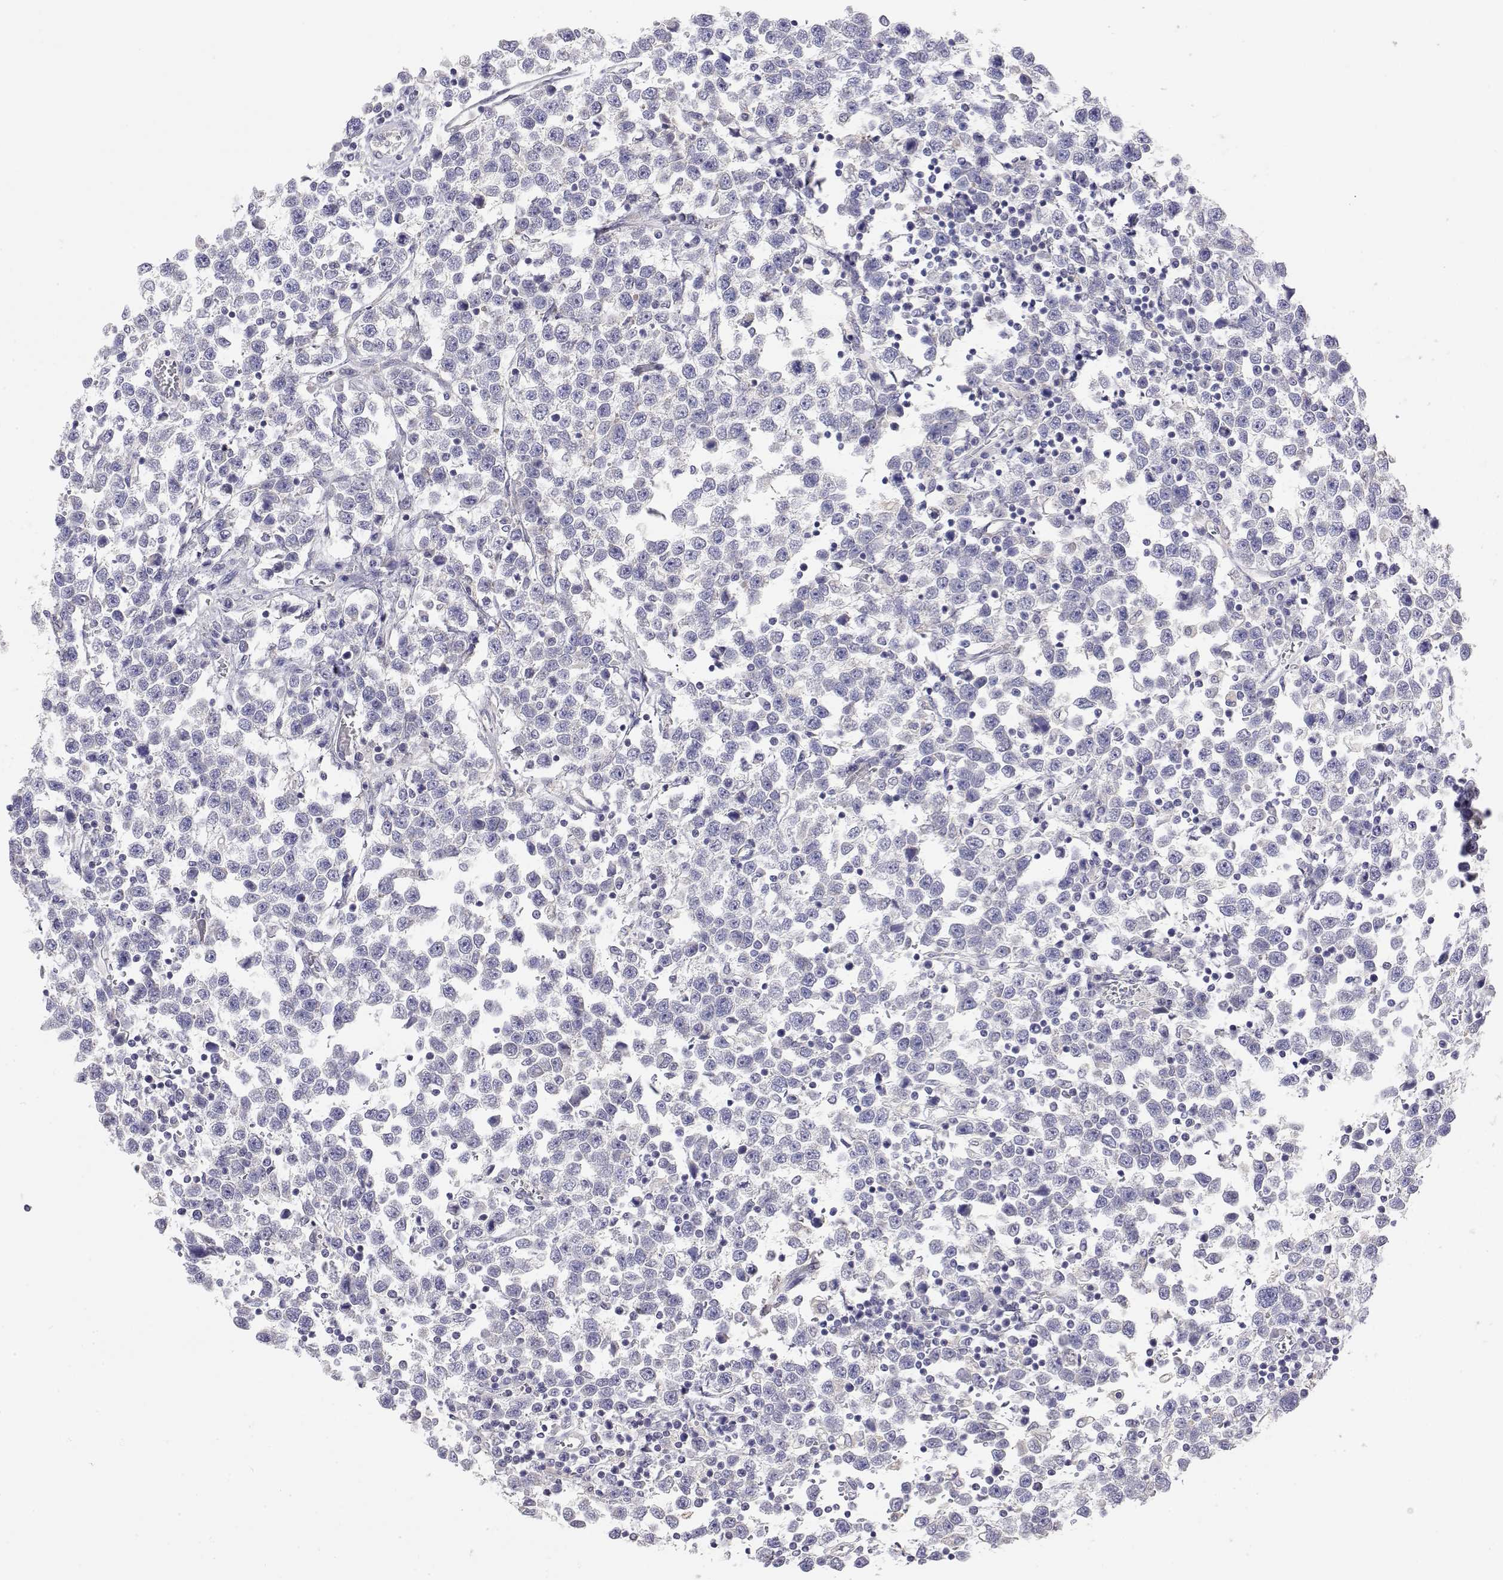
{"staining": {"intensity": "weak", "quantity": "<25%", "location": "cytoplasmic/membranous"}, "tissue": "testis cancer", "cell_type": "Tumor cells", "image_type": "cancer", "snomed": [{"axis": "morphology", "description": "Seminoma, NOS"}, {"axis": "topography", "description": "Testis"}], "caption": "Human testis seminoma stained for a protein using IHC displays no positivity in tumor cells.", "gene": "GGACT", "patient": {"sex": "male", "age": 34}}